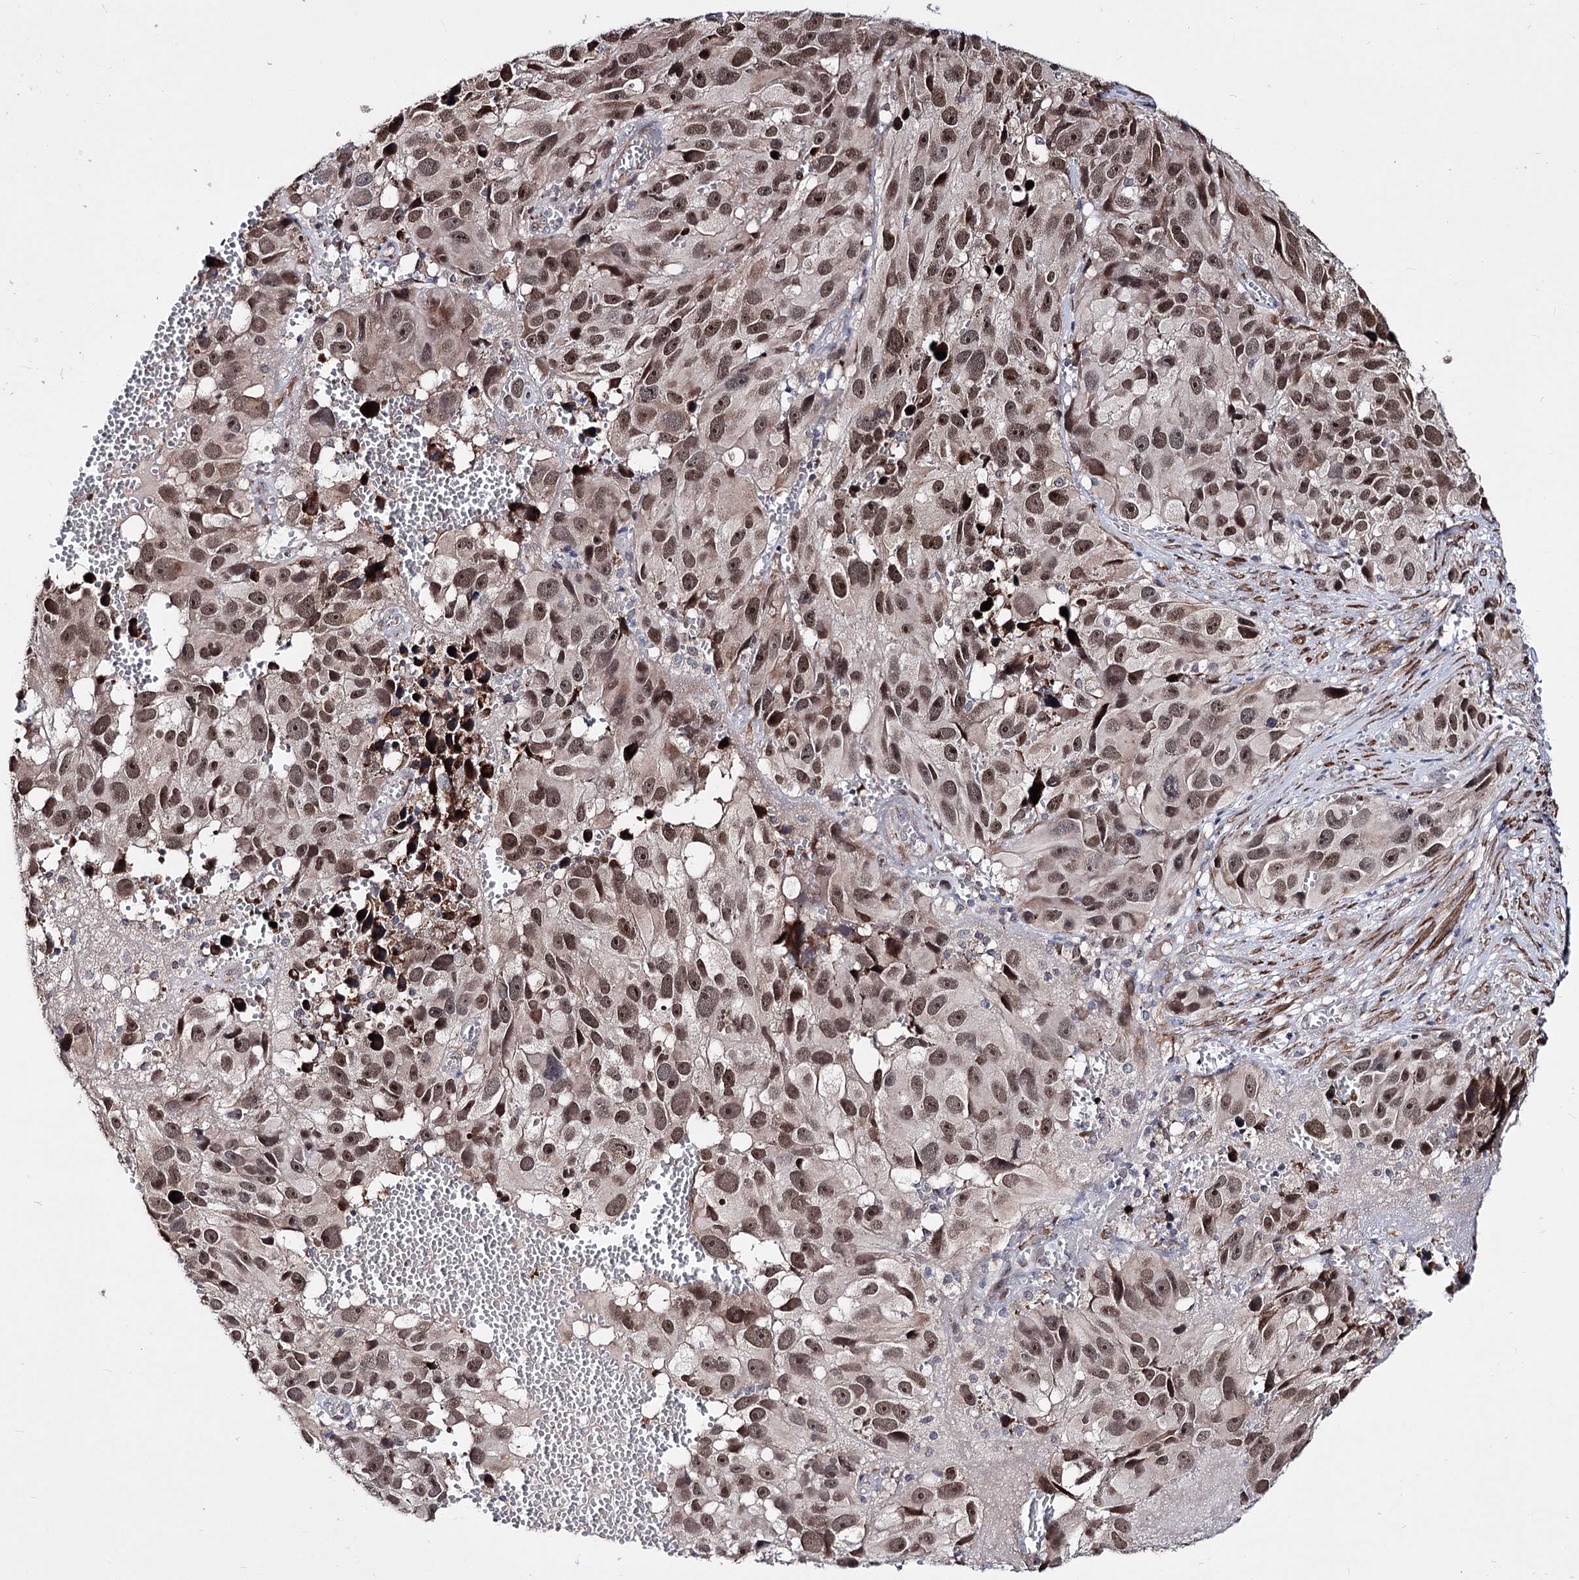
{"staining": {"intensity": "moderate", "quantity": ">75%", "location": "cytoplasmic/membranous,nuclear"}, "tissue": "melanoma", "cell_type": "Tumor cells", "image_type": "cancer", "snomed": [{"axis": "morphology", "description": "Malignant melanoma, NOS"}, {"axis": "topography", "description": "Skin"}], "caption": "Immunohistochemistry (DAB) staining of melanoma displays moderate cytoplasmic/membranous and nuclear protein staining in approximately >75% of tumor cells.", "gene": "PPRC1", "patient": {"sex": "male", "age": 84}}